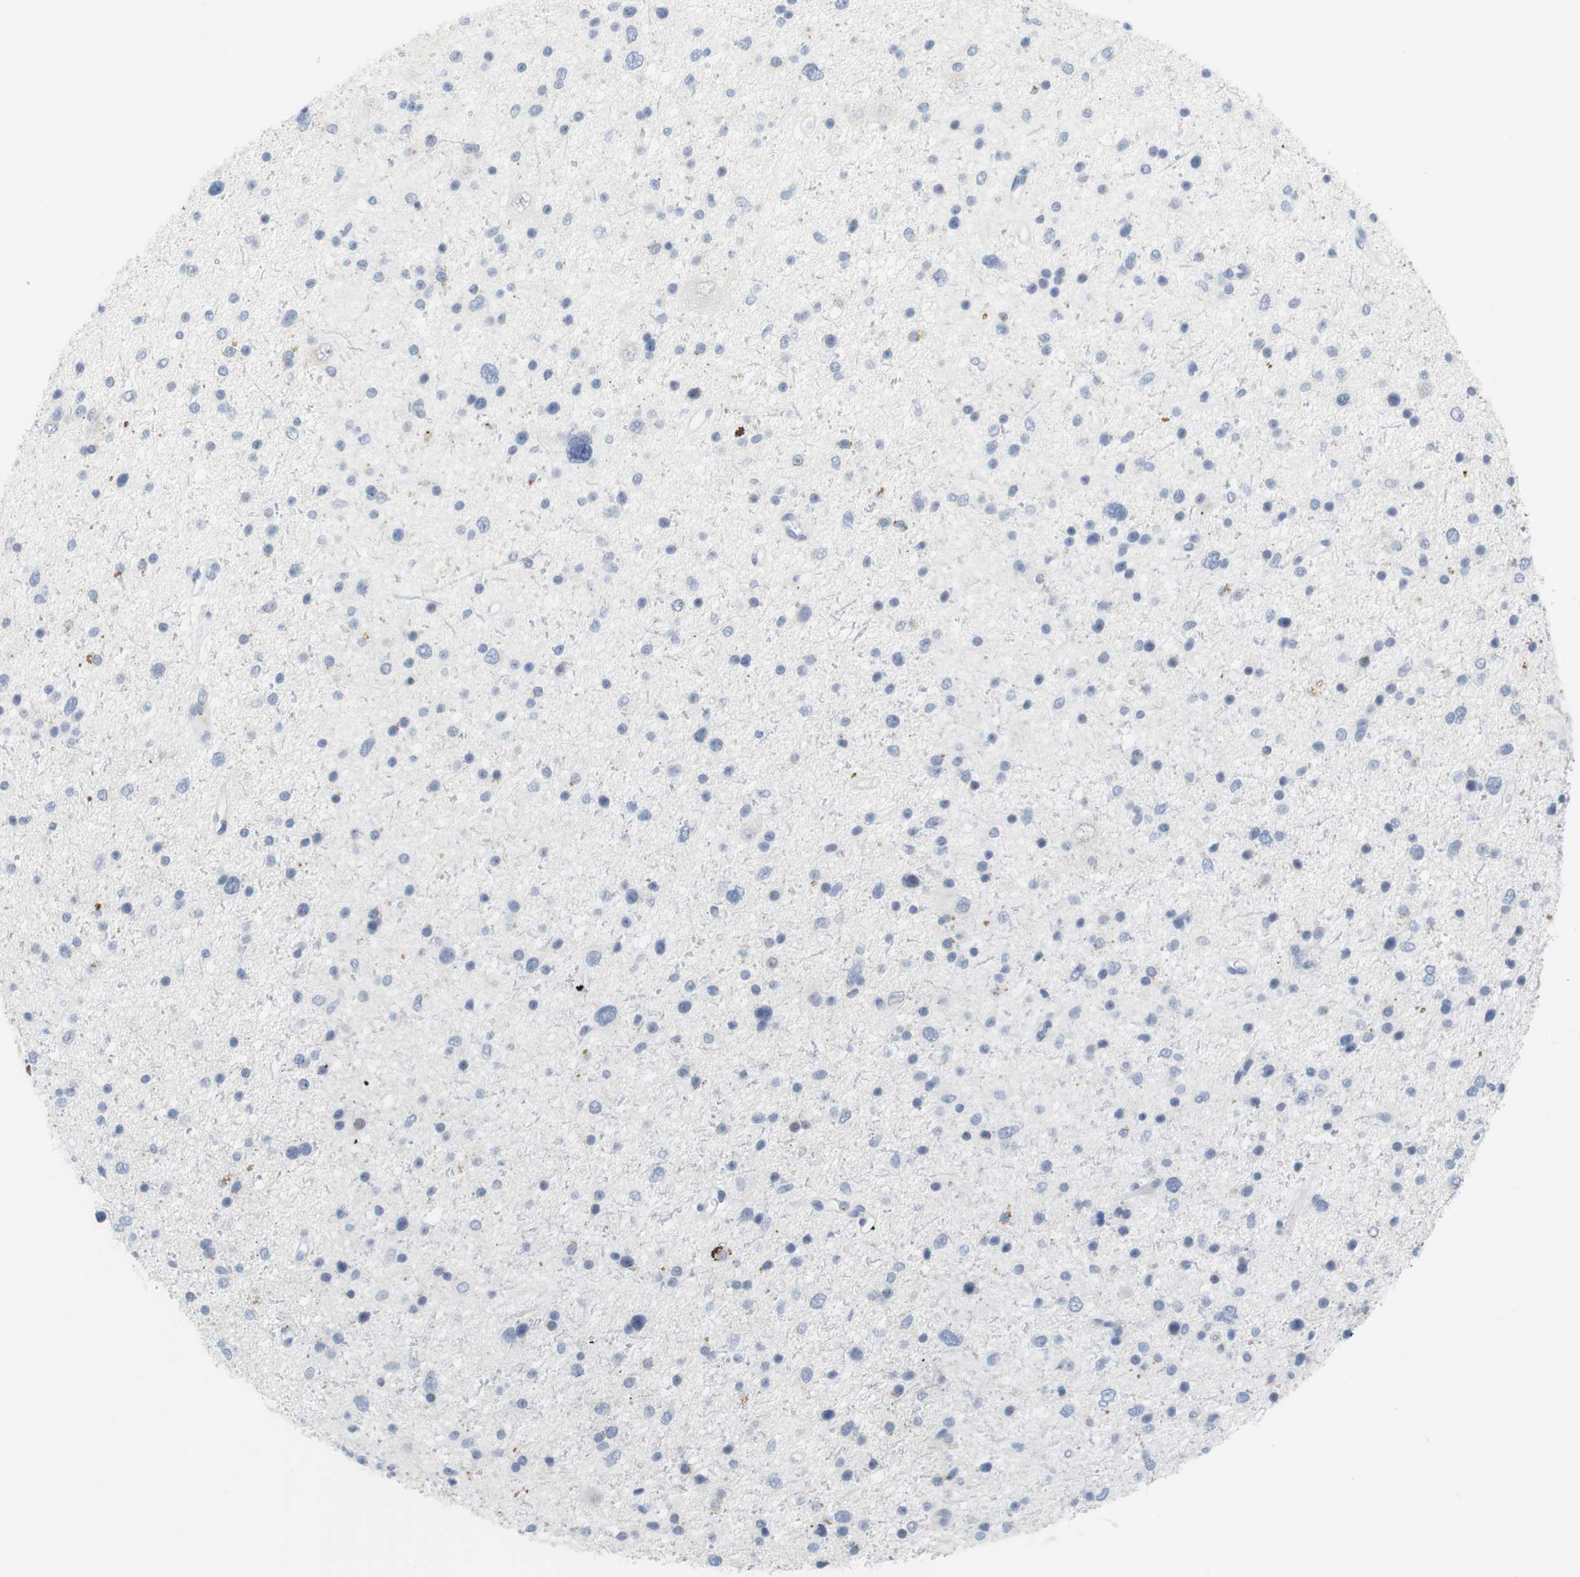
{"staining": {"intensity": "negative", "quantity": "none", "location": "none"}, "tissue": "glioma", "cell_type": "Tumor cells", "image_type": "cancer", "snomed": [{"axis": "morphology", "description": "Glioma, malignant, Low grade"}, {"axis": "topography", "description": "Brain"}], "caption": "The image shows no staining of tumor cells in glioma.", "gene": "YIPF1", "patient": {"sex": "female", "age": 37}}